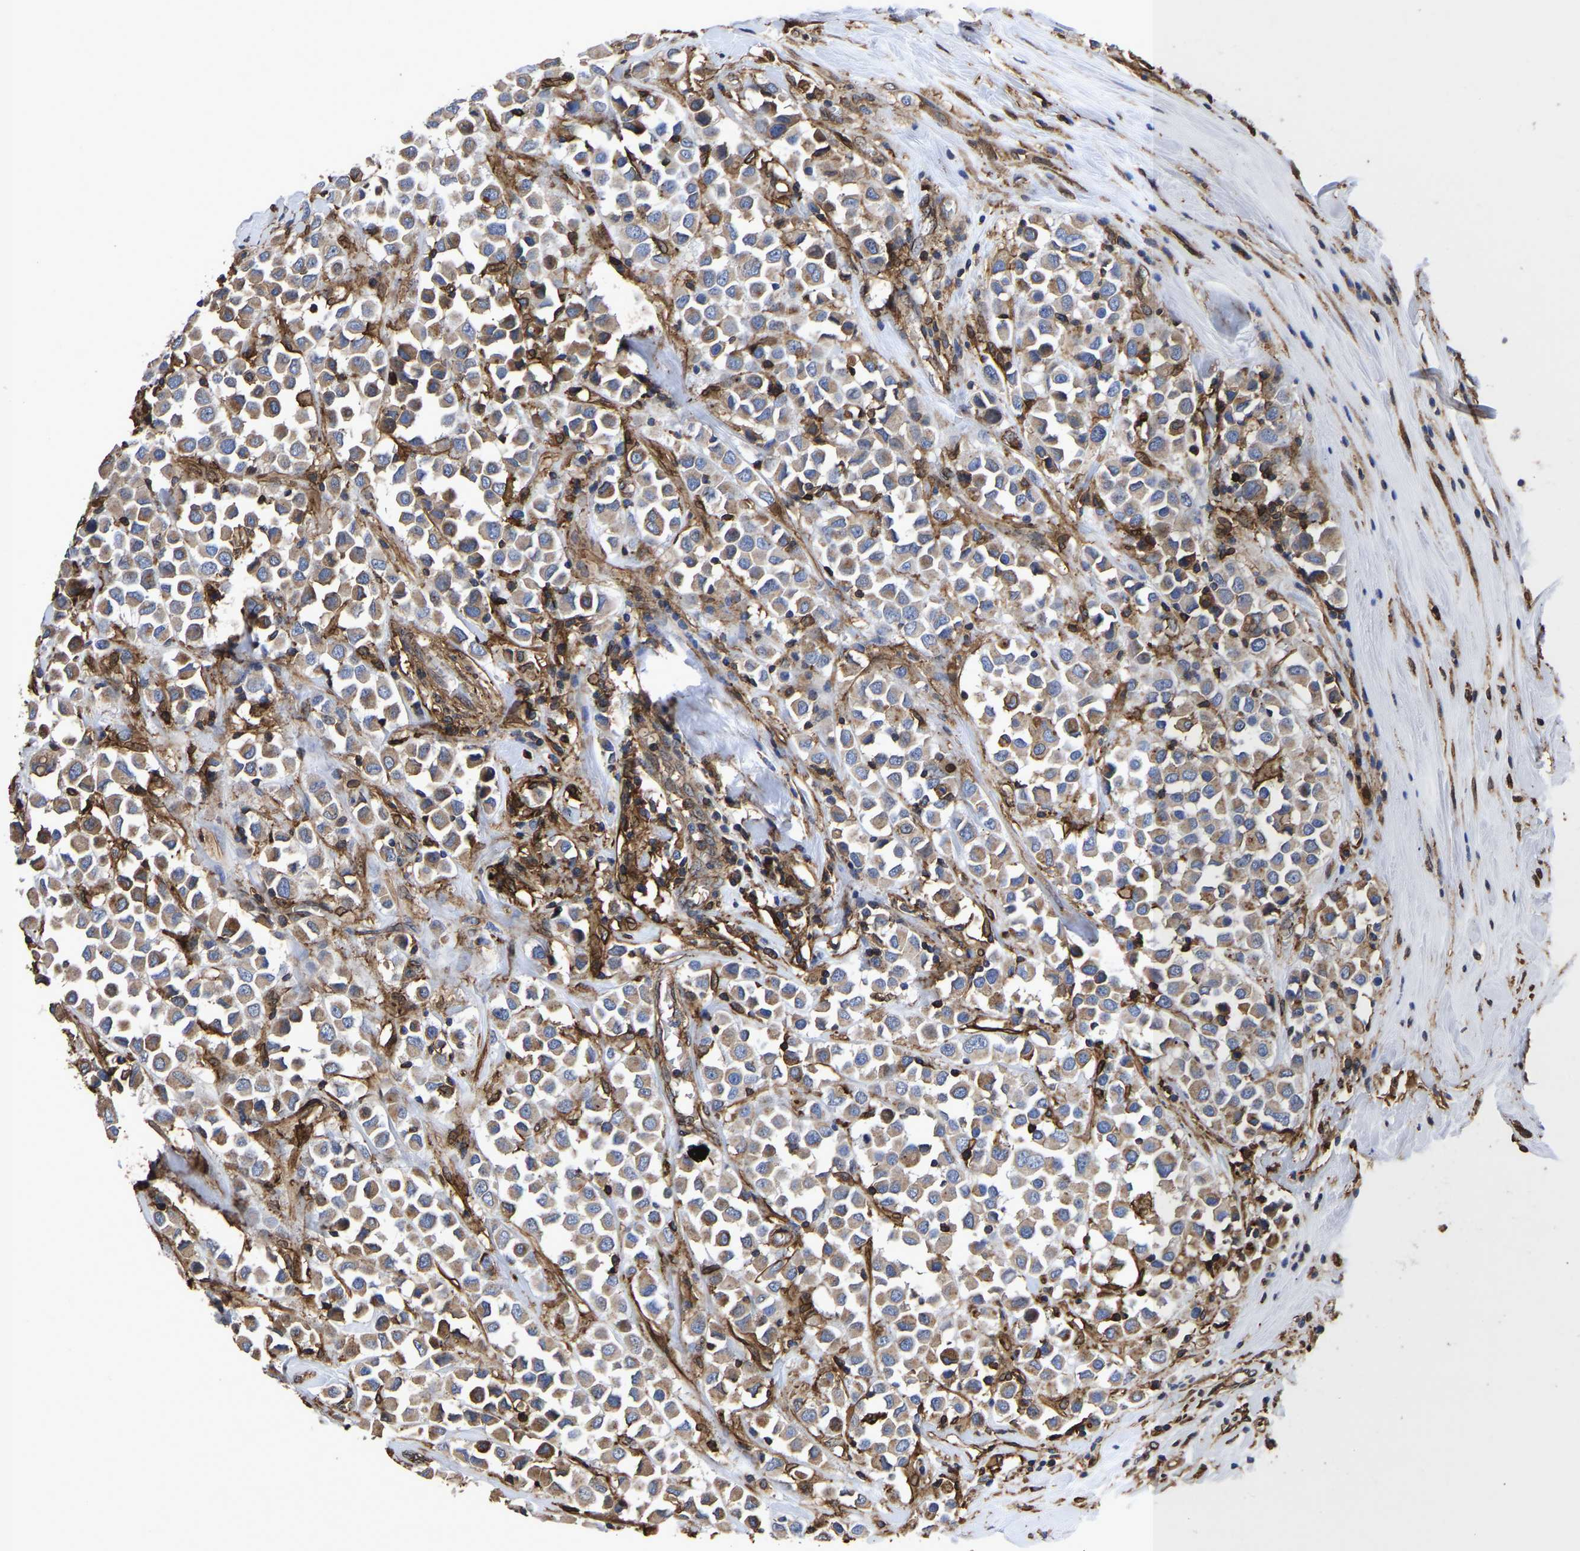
{"staining": {"intensity": "moderate", "quantity": ">75%", "location": "cytoplasmic/membranous"}, "tissue": "breast cancer", "cell_type": "Tumor cells", "image_type": "cancer", "snomed": [{"axis": "morphology", "description": "Duct carcinoma"}, {"axis": "topography", "description": "Breast"}], "caption": "Immunohistochemistry micrograph of neoplastic tissue: breast cancer (intraductal carcinoma) stained using immunohistochemistry (IHC) reveals medium levels of moderate protein expression localized specifically in the cytoplasmic/membranous of tumor cells, appearing as a cytoplasmic/membranous brown color.", "gene": "LIF", "patient": {"sex": "female", "age": 61}}